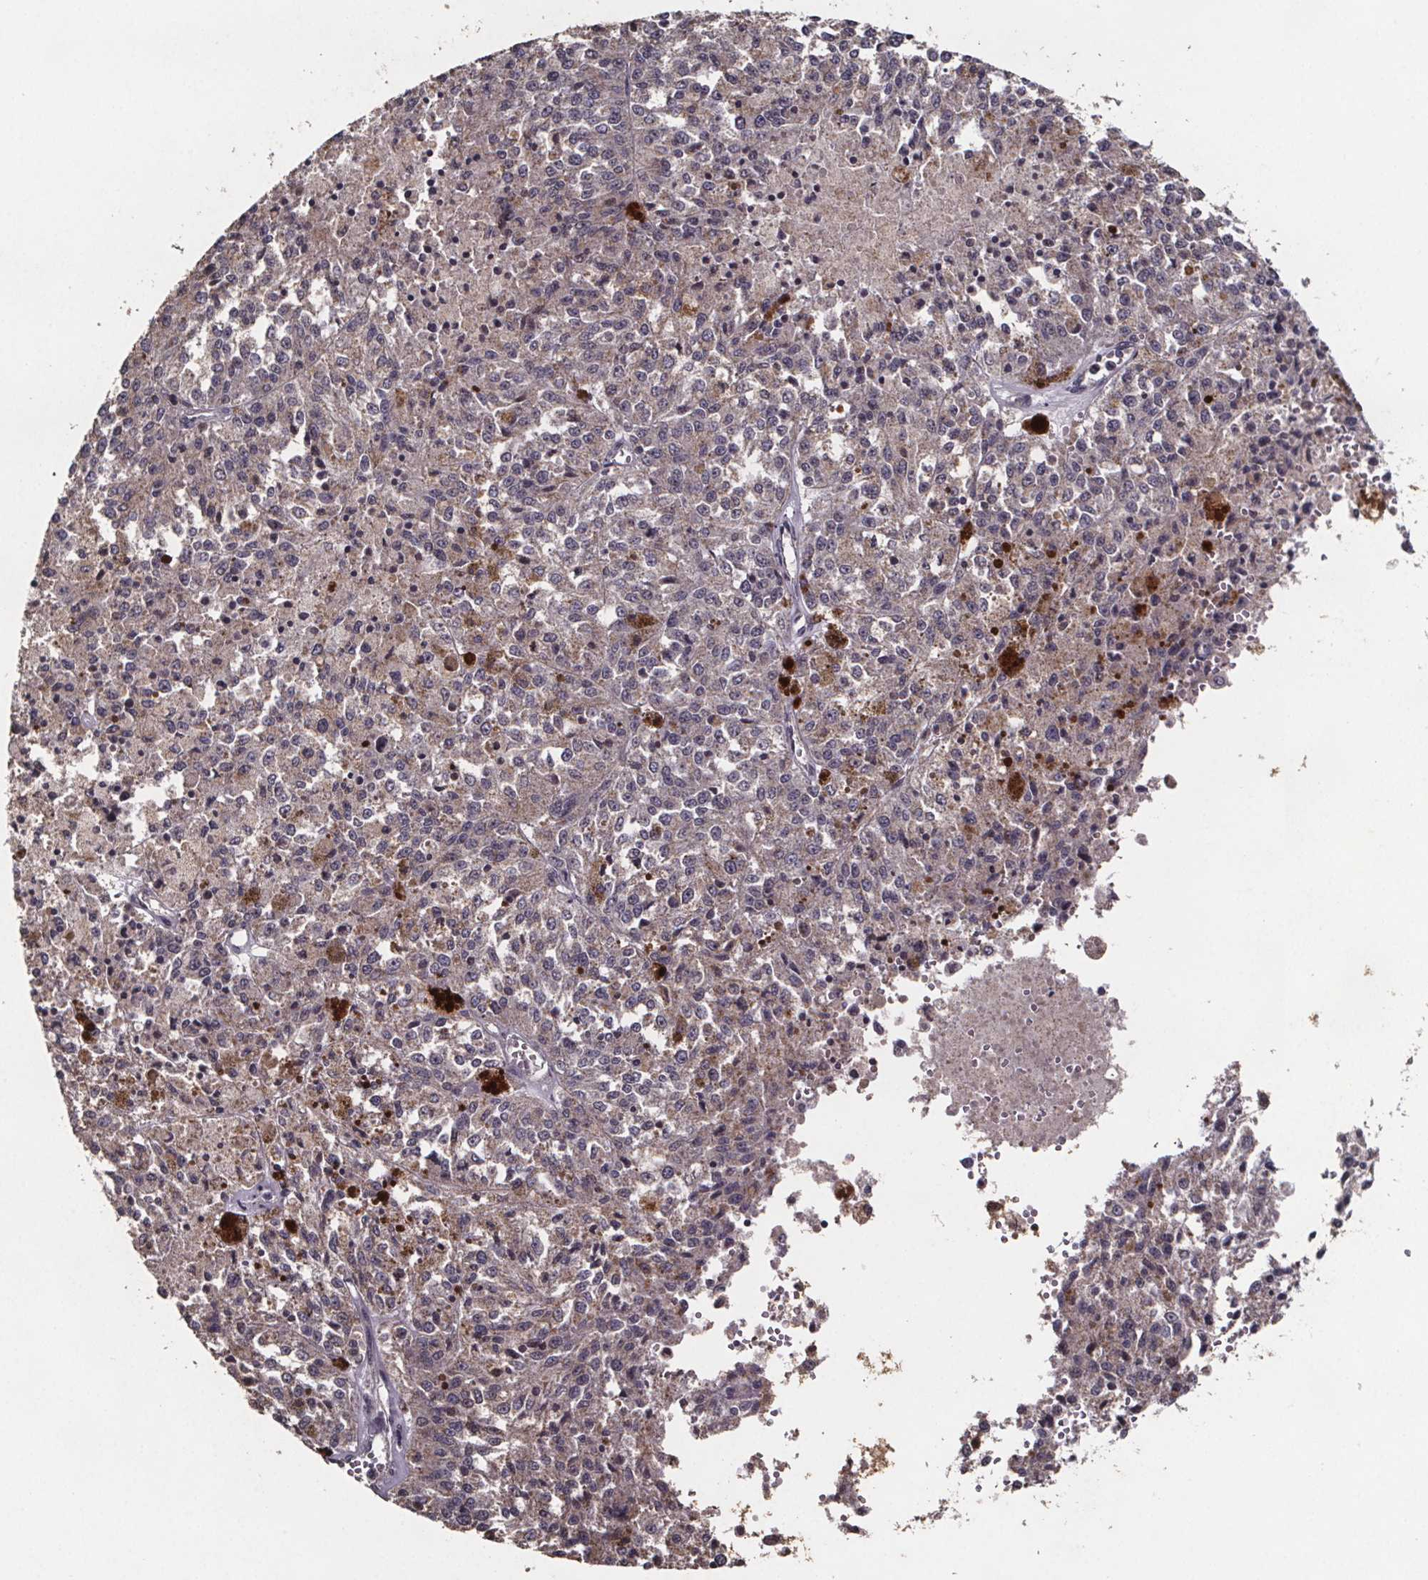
{"staining": {"intensity": "negative", "quantity": "none", "location": "none"}, "tissue": "melanoma", "cell_type": "Tumor cells", "image_type": "cancer", "snomed": [{"axis": "morphology", "description": "Malignant melanoma, Metastatic site"}, {"axis": "topography", "description": "Lymph node"}], "caption": "Histopathology image shows no protein staining in tumor cells of melanoma tissue. (Immunohistochemistry (ihc), brightfield microscopy, high magnification).", "gene": "PALLD", "patient": {"sex": "female", "age": 64}}